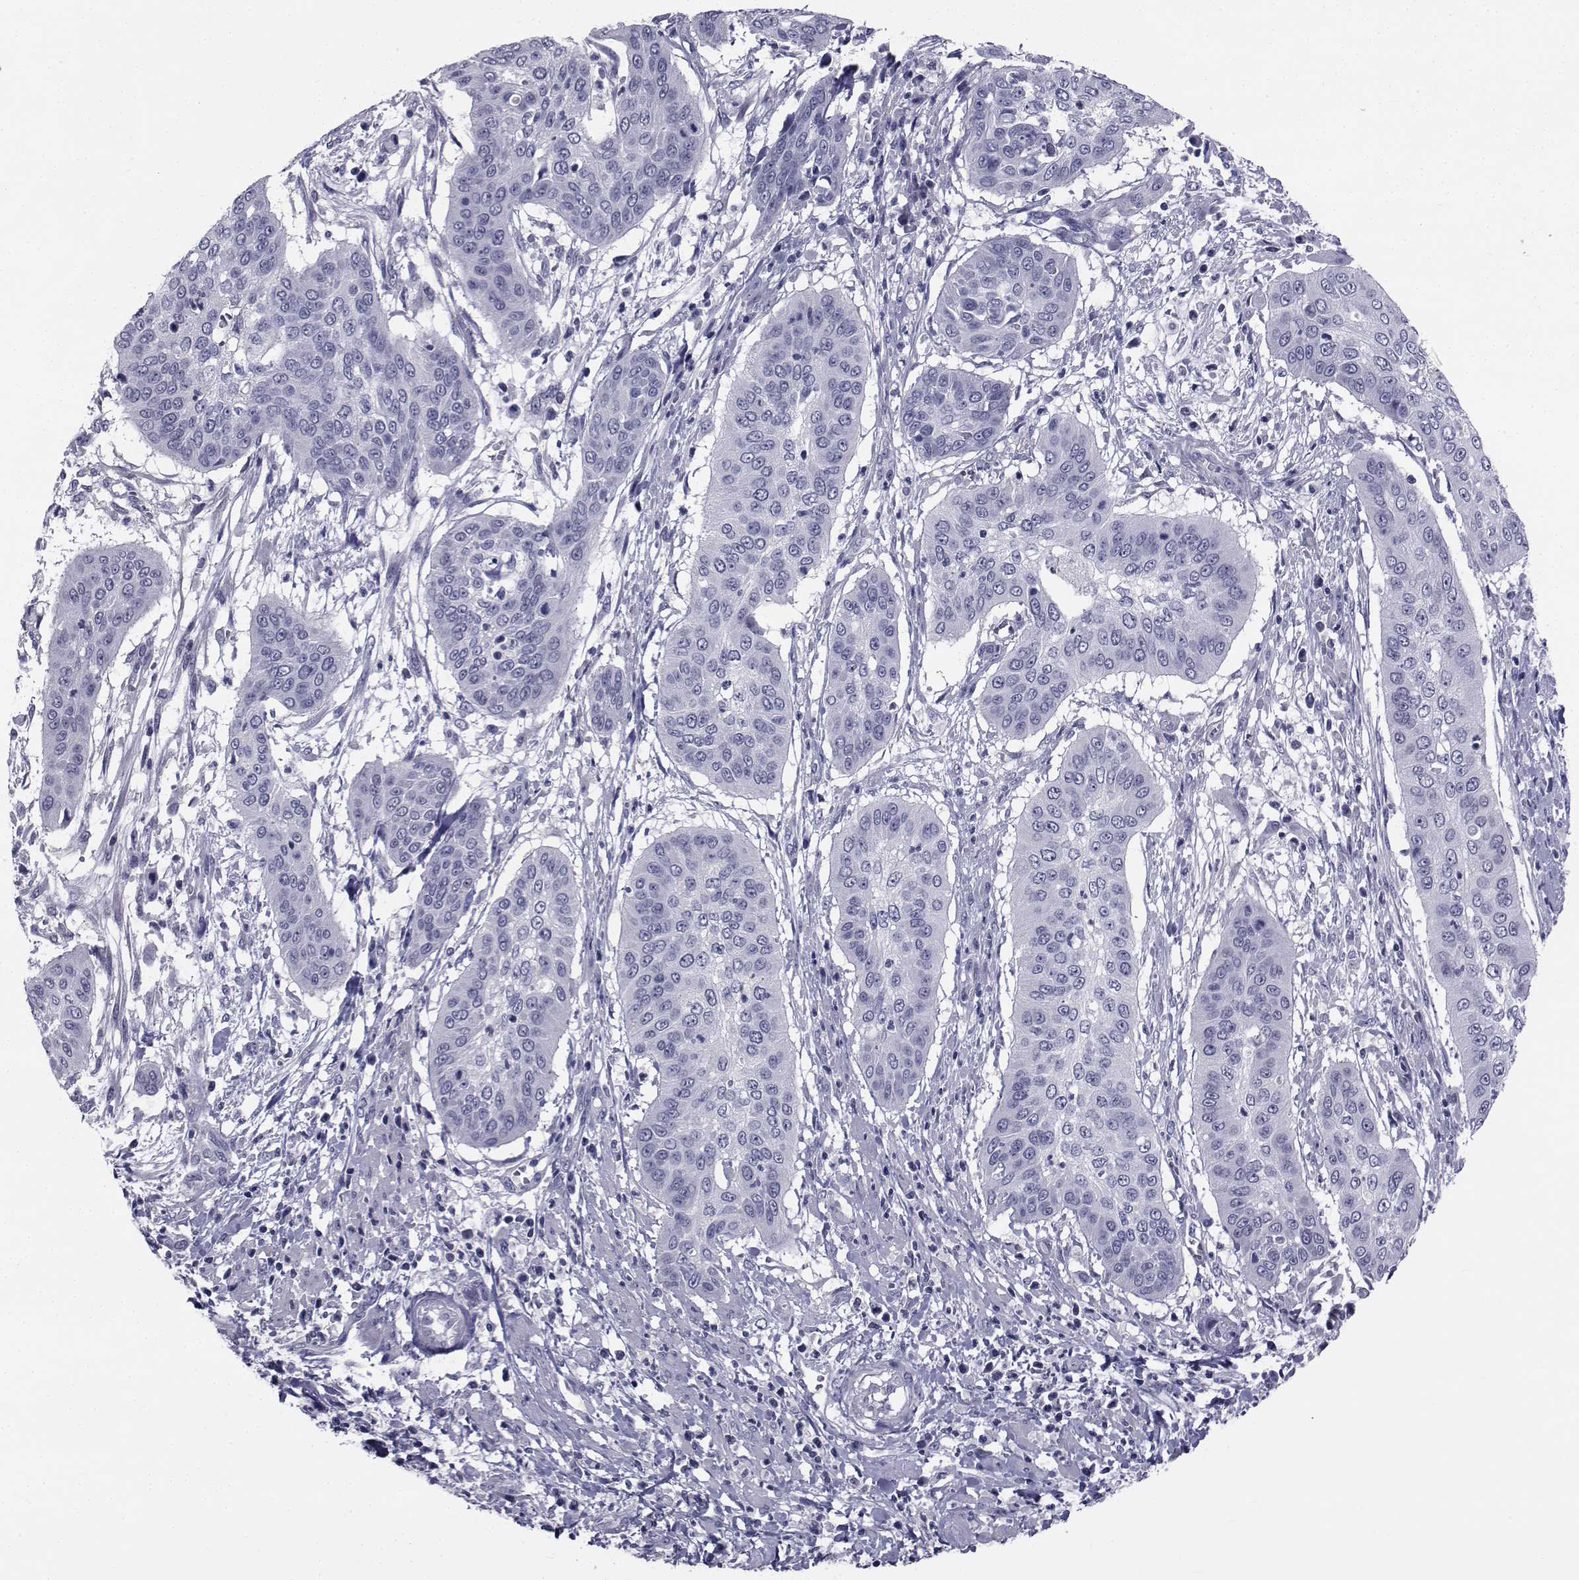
{"staining": {"intensity": "negative", "quantity": "none", "location": "none"}, "tissue": "cervical cancer", "cell_type": "Tumor cells", "image_type": "cancer", "snomed": [{"axis": "morphology", "description": "Squamous cell carcinoma, NOS"}, {"axis": "topography", "description": "Cervix"}], "caption": "DAB (3,3'-diaminobenzidine) immunohistochemical staining of human cervical cancer demonstrates no significant positivity in tumor cells.", "gene": "CHRNA1", "patient": {"sex": "female", "age": 39}}